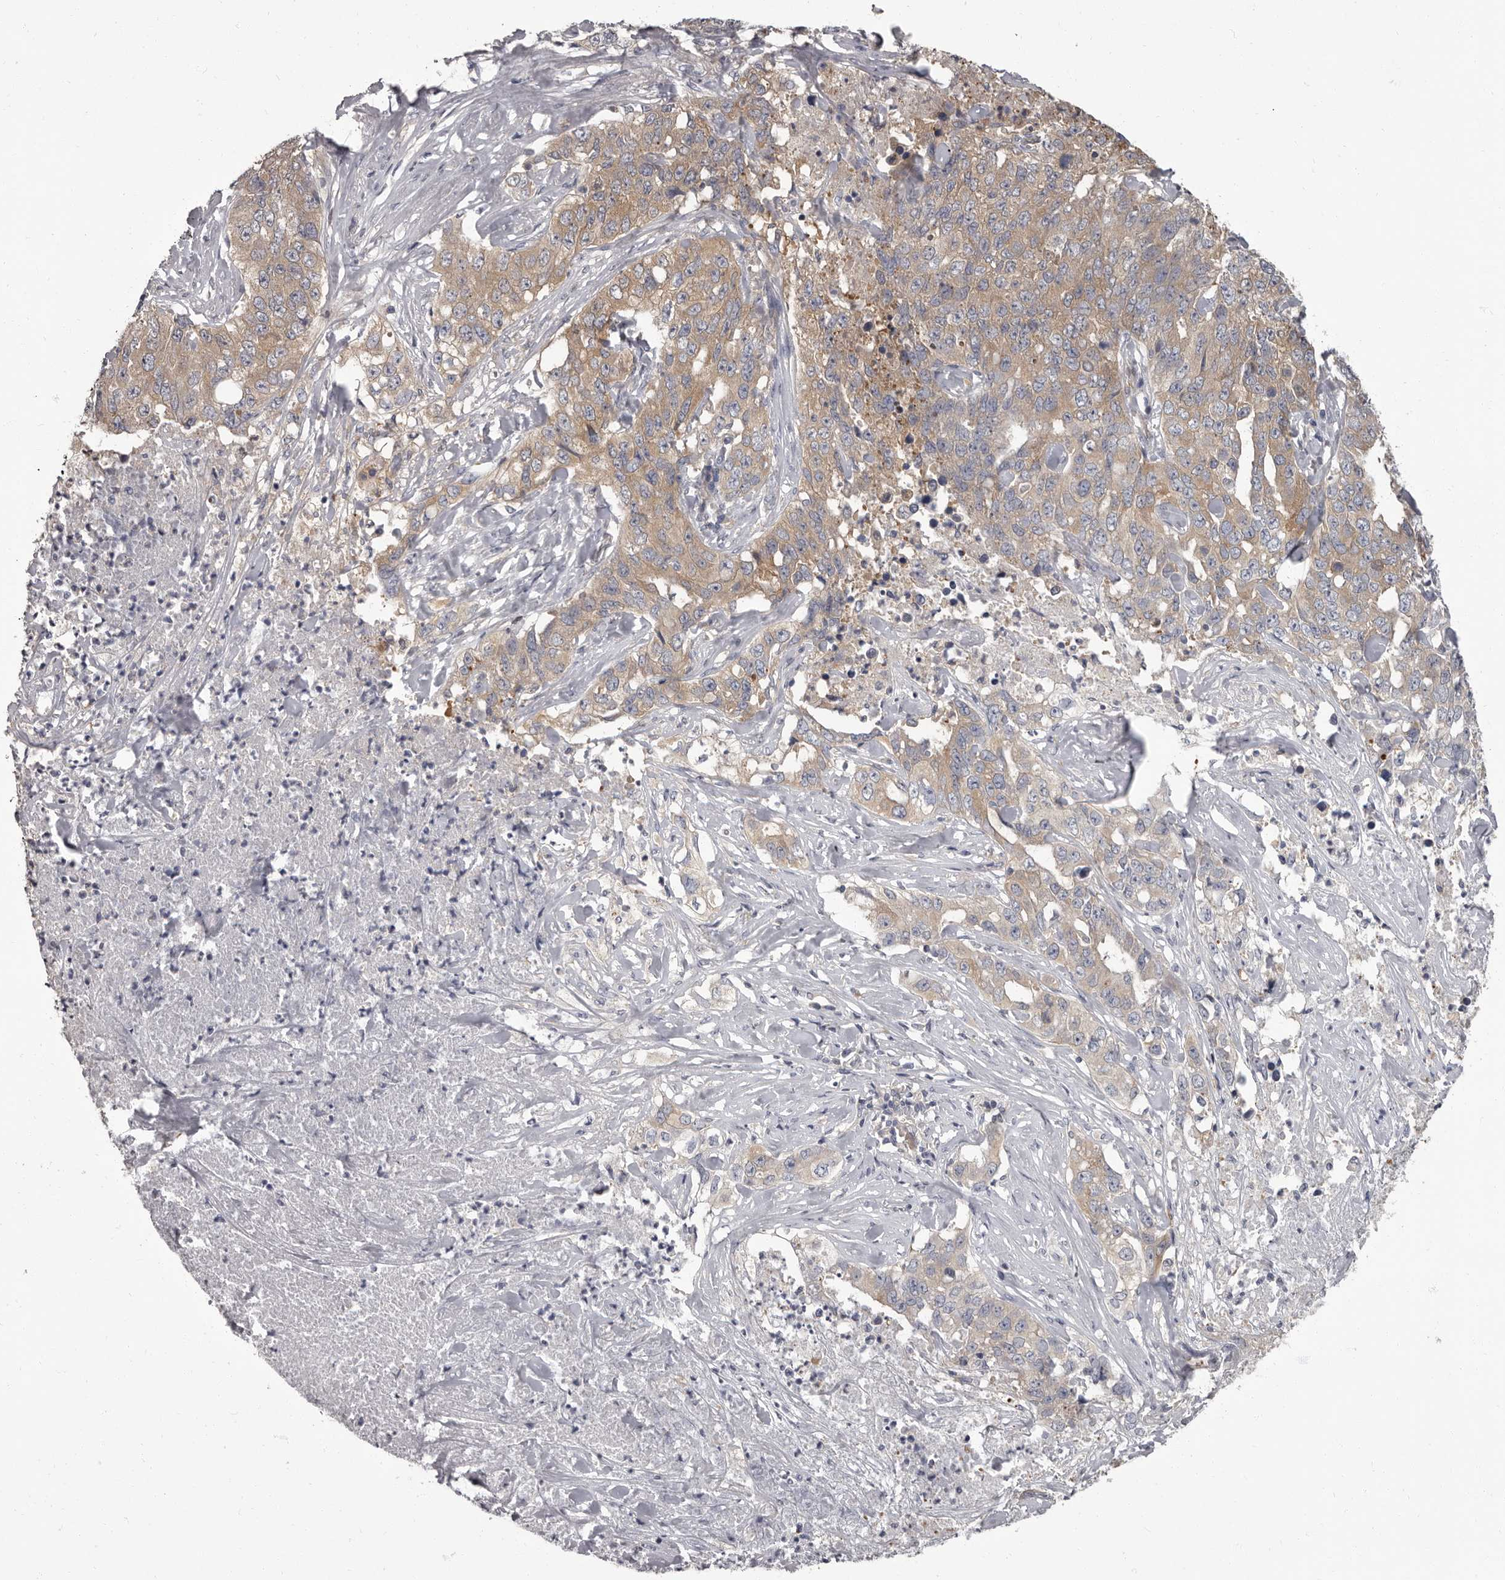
{"staining": {"intensity": "moderate", "quantity": "25%-75%", "location": "cytoplasmic/membranous"}, "tissue": "lung cancer", "cell_type": "Tumor cells", "image_type": "cancer", "snomed": [{"axis": "morphology", "description": "Adenocarcinoma, NOS"}, {"axis": "topography", "description": "Lung"}], "caption": "IHC histopathology image of lung cancer (adenocarcinoma) stained for a protein (brown), which reveals medium levels of moderate cytoplasmic/membranous positivity in approximately 25%-75% of tumor cells.", "gene": "APEH", "patient": {"sex": "female", "age": 51}}